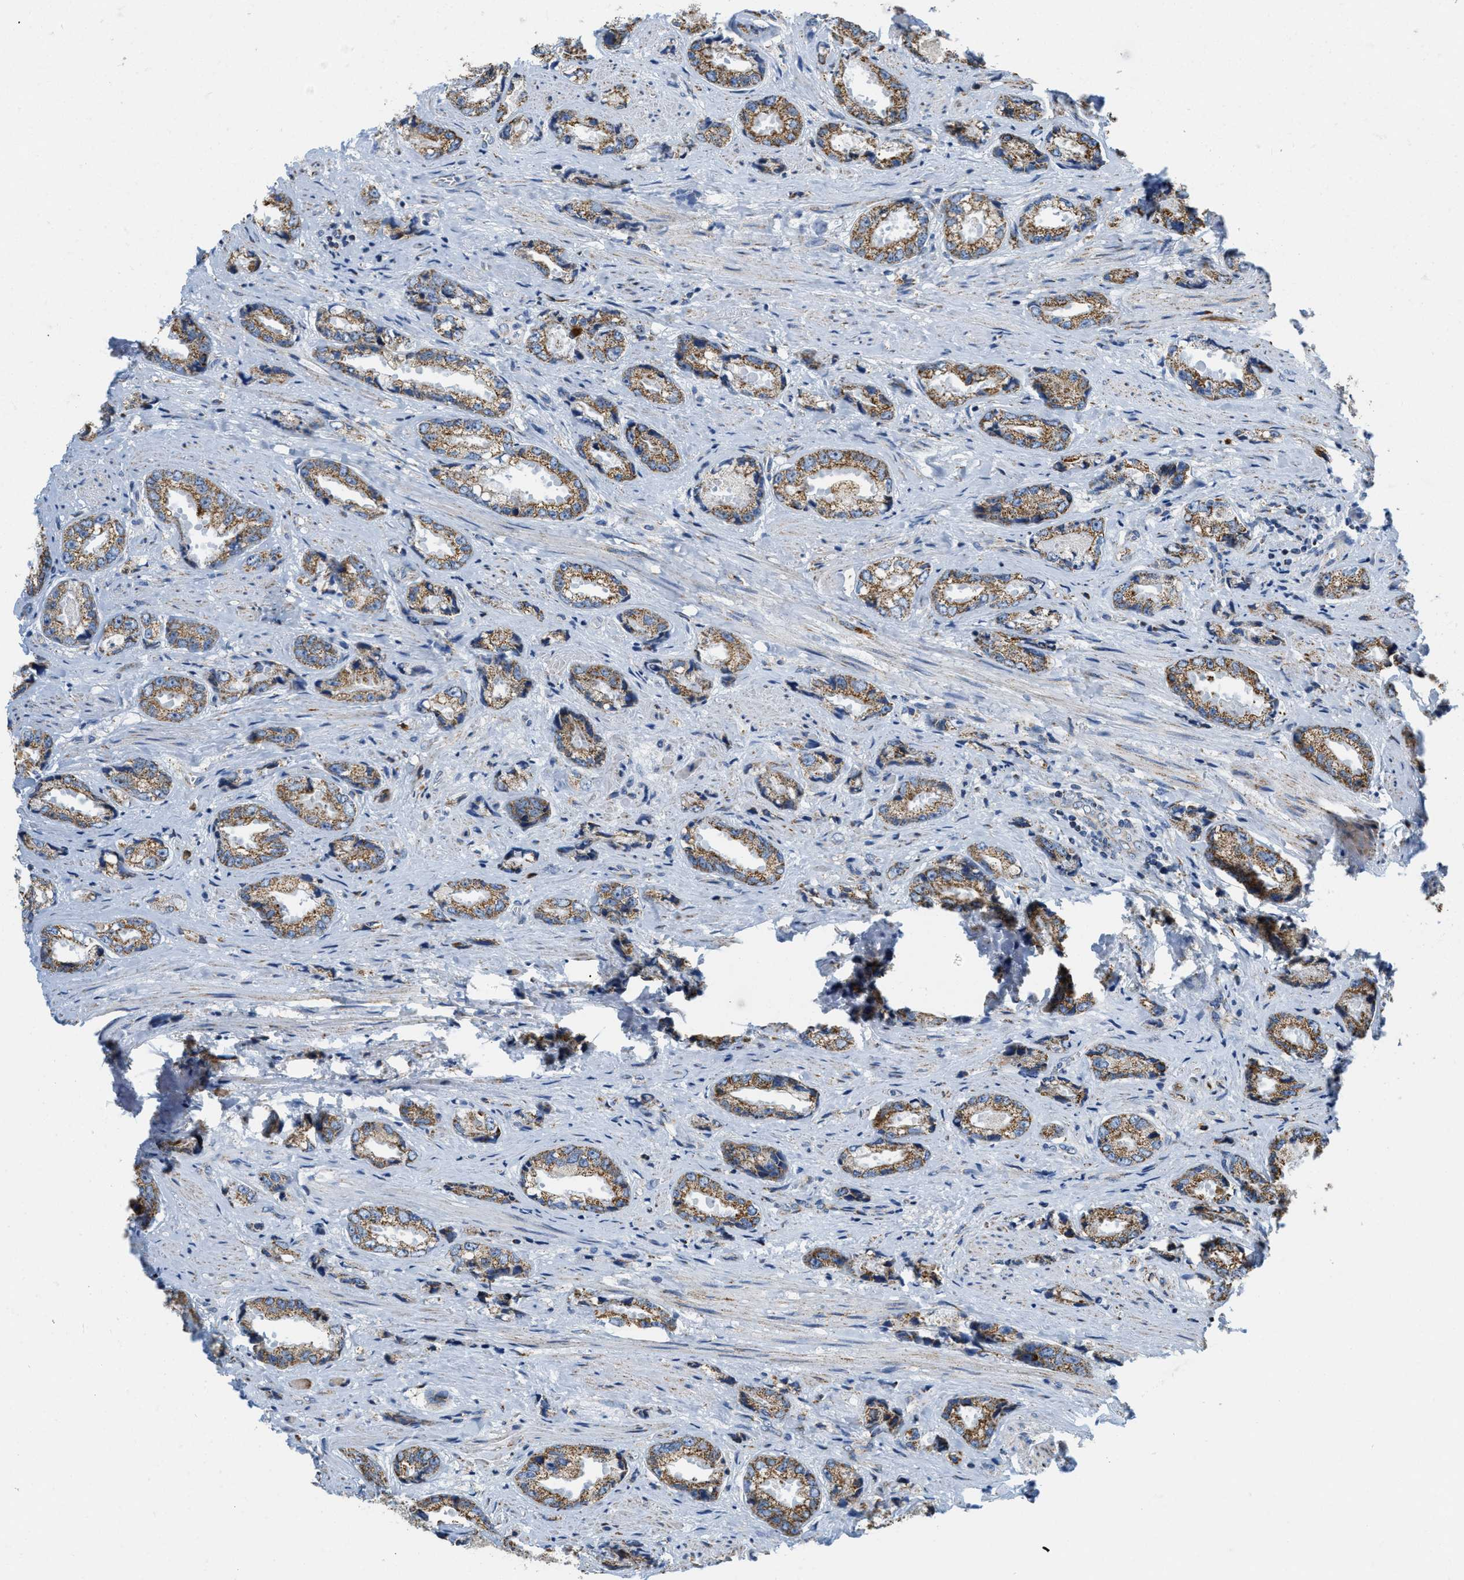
{"staining": {"intensity": "moderate", "quantity": ">75%", "location": "cytoplasmic/membranous"}, "tissue": "prostate cancer", "cell_type": "Tumor cells", "image_type": "cancer", "snomed": [{"axis": "morphology", "description": "Adenocarcinoma, High grade"}, {"axis": "topography", "description": "Prostate"}], "caption": "Protein staining of prostate cancer (high-grade adenocarcinoma) tissue demonstrates moderate cytoplasmic/membranous expression in approximately >75% of tumor cells.", "gene": "KCNJ5", "patient": {"sex": "male", "age": 61}}